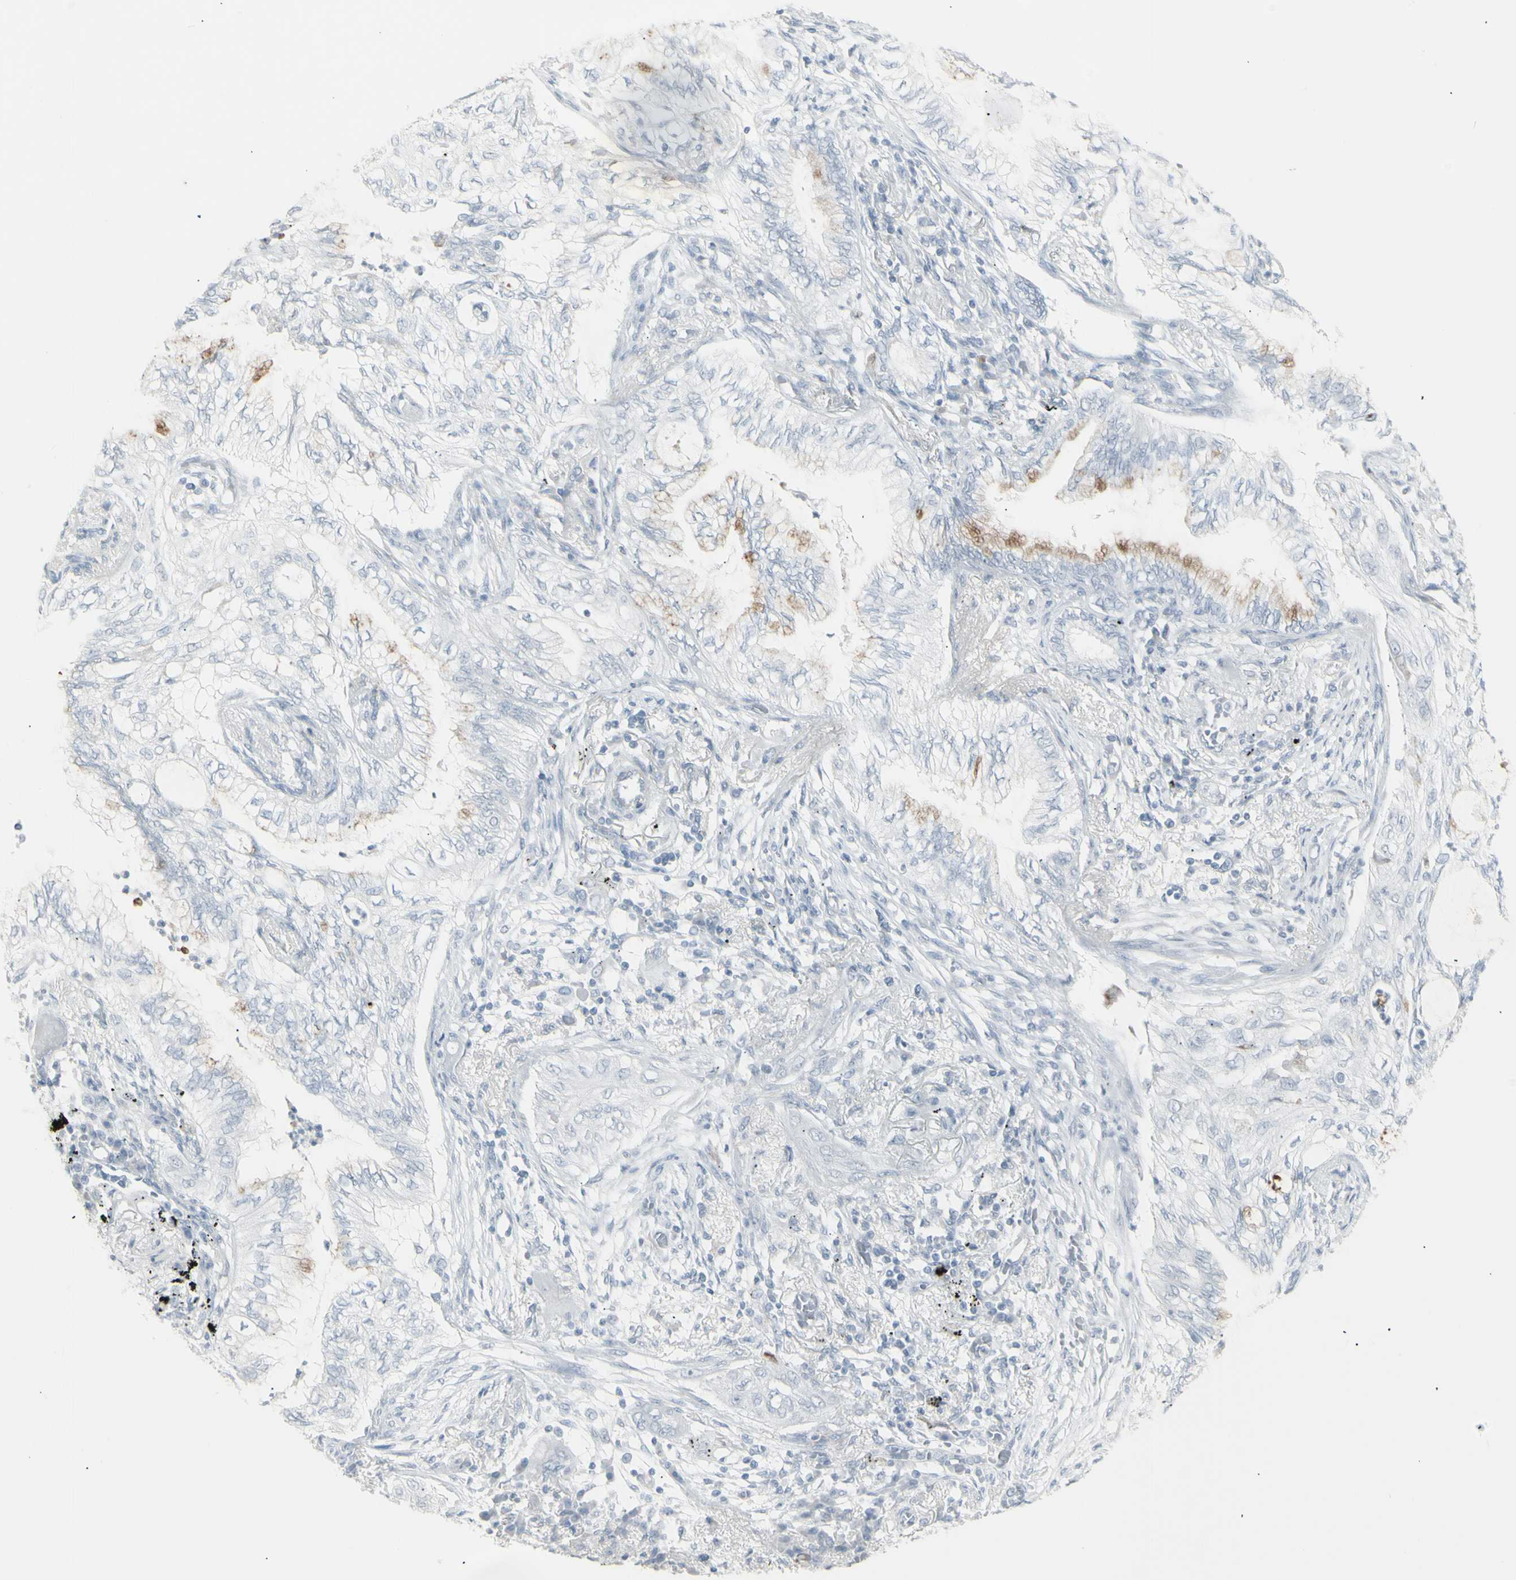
{"staining": {"intensity": "moderate", "quantity": "<25%", "location": "cytoplasmic/membranous"}, "tissue": "lung cancer", "cell_type": "Tumor cells", "image_type": "cancer", "snomed": [{"axis": "morphology", "description": "Normal tissue, NOS"}, {"axis": "morphology", "description": "Adenocarcinoma, NOS"}, {"axis": "topography", "description": "Bronchus"}, {"axis": "topography", "description": "Lung"}], "caption": "This is an image of IHC staining of lung adenocarcinoma, which shows moderate expression in the cytoplasmic/membranous of tumor cells.", "gene": "YBX2", "patient": {"sex": "female", "age": 70}}